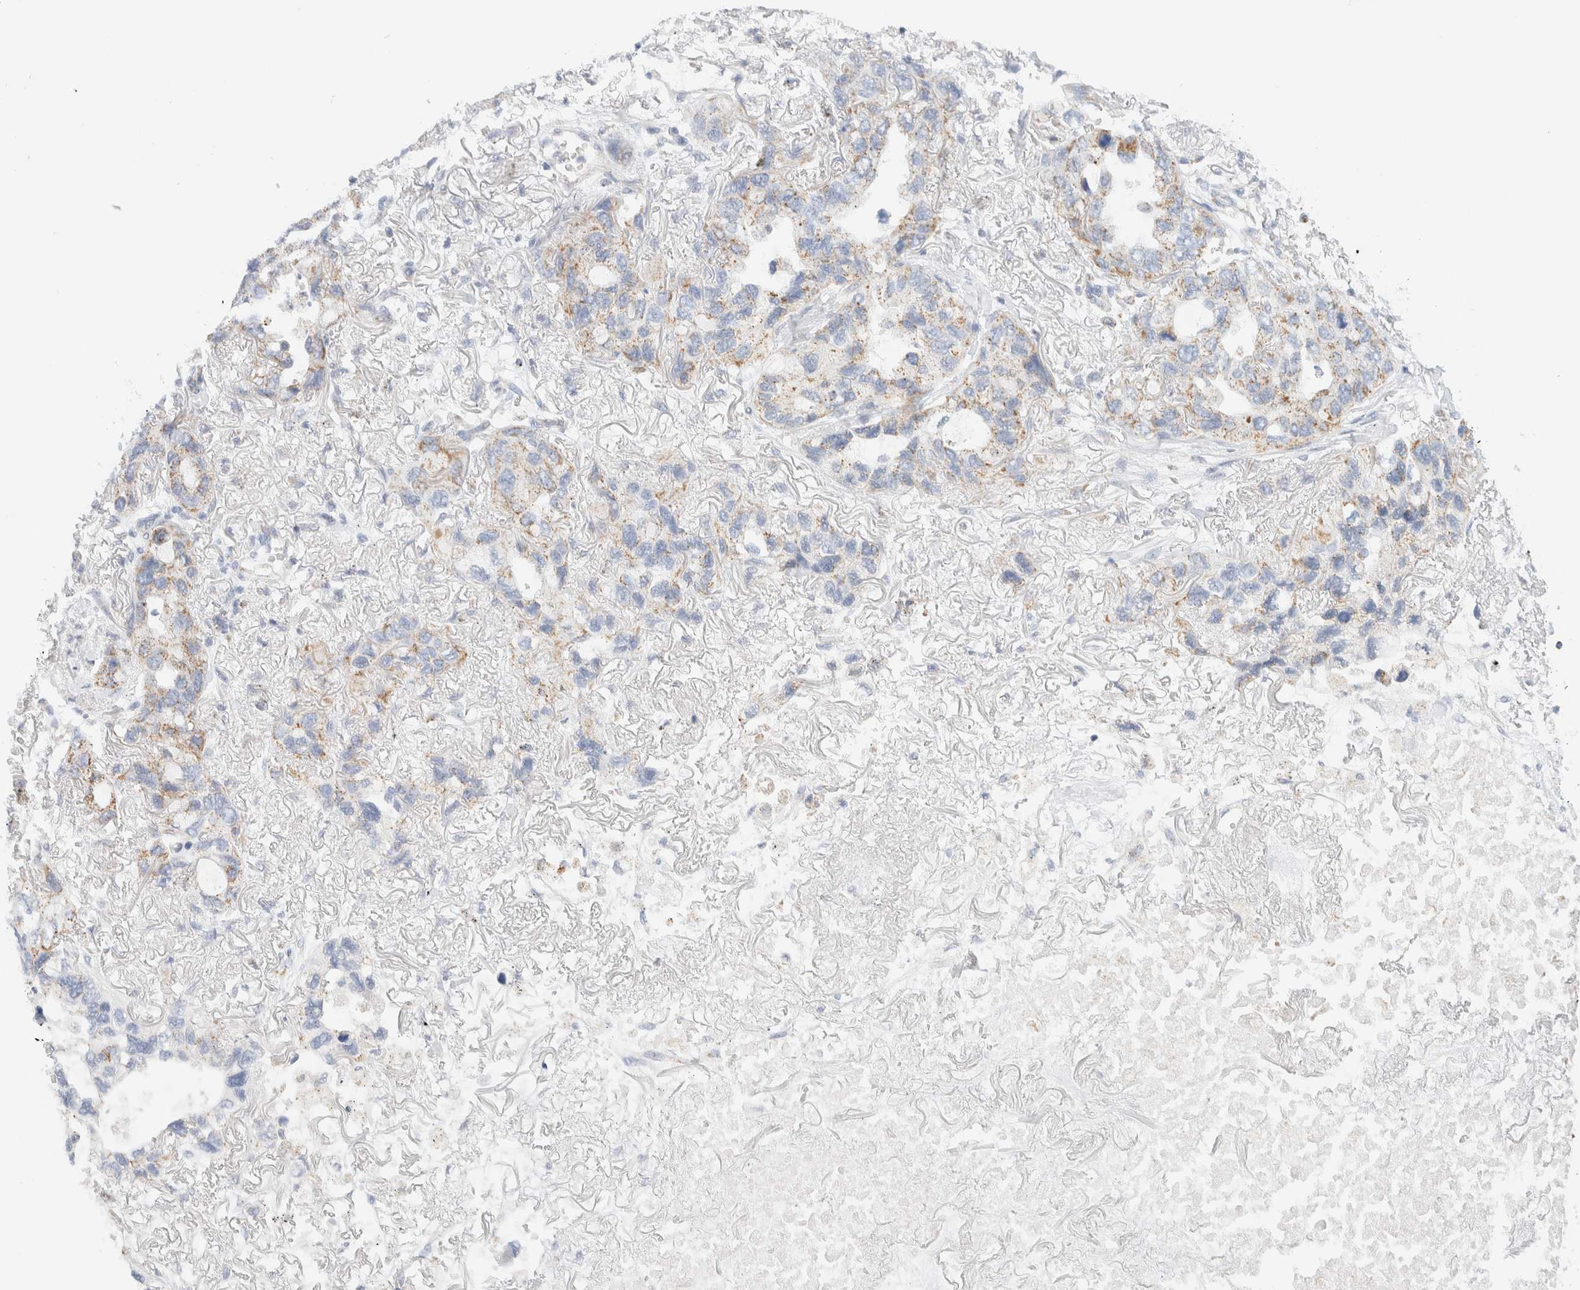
{"staining": {"intensity": "moderate", "quantity": "25%-75%", "location": "cytoplasmic/membranous"}, "tissue": "lung cancer", "cell_type": "Tumor cells", "image_type": "cancer", "snomed": [{"axis": "morphology", "description": "Squamous cell carcinoma, NOS"}, {"axis": "topography", "description": "Lung"}], "caption": "Immunohistochemical staining of human lung squamous cell carcinoma exhibits medium levels of moderate cytoplasmic/membranous staining in approximately 25%-75% of tumor cells.", "gene": "HDHD3", "patient": {"sex": "female", "age": 73}}